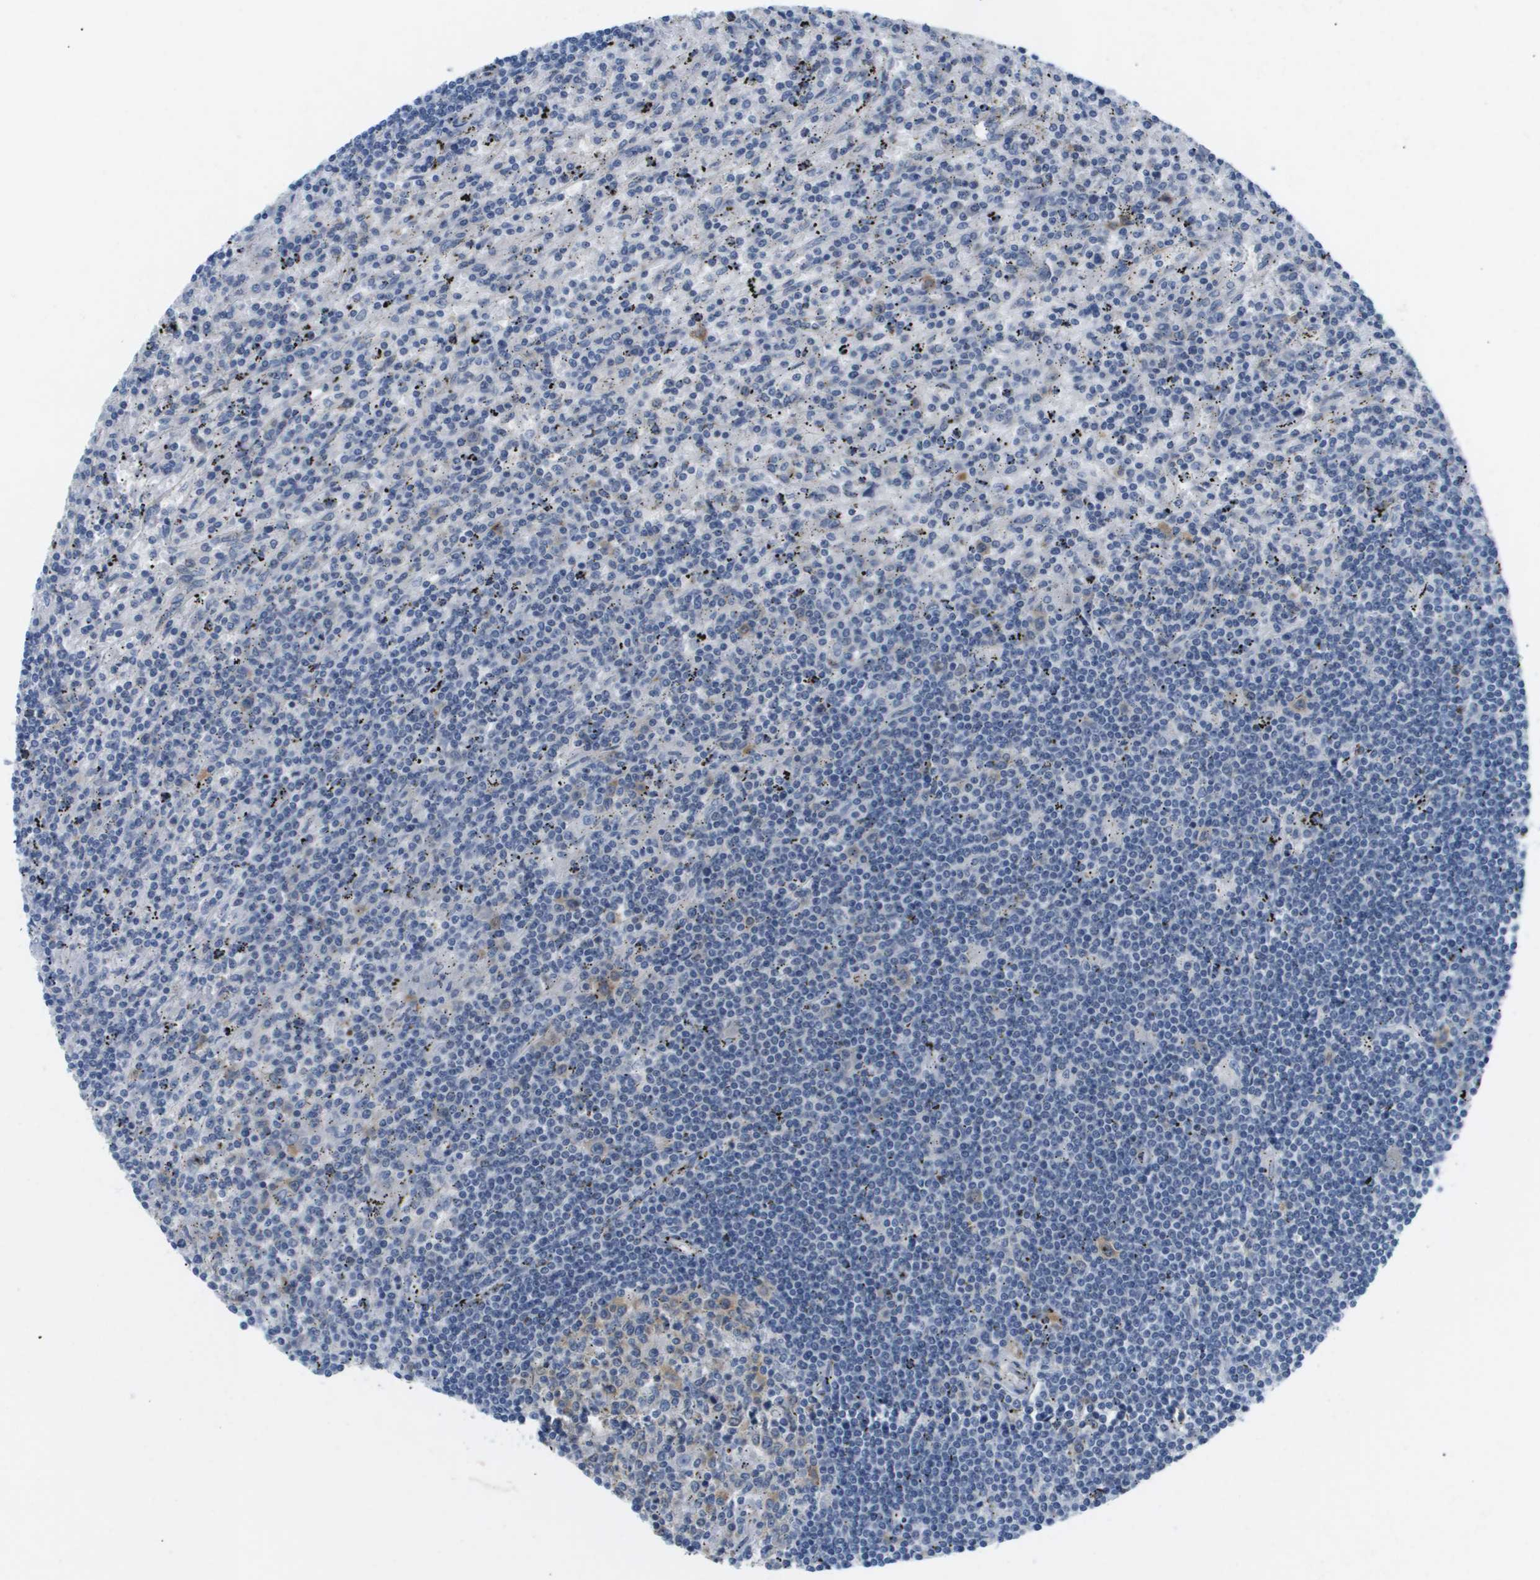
{"staining": {"intensity": "negative", "quantity": "none", "location": "none"}, "tissue": "lymphoma", "cell_type": "Tumor cells", "image_type": "cancer", "snomed": [{"axis": "morphology", "description": "Malignant lymphoma, non-Hodgkin's type, Low grade"}, {"axis": "topography", "description": "Spleen"}], "caption": "Image shows no significant protein positivity in tumor cells of low-grade malignant lymphoma, non-Hodgkin's type.", "gene": "OTUD5", "patient": {"sex": "male", "age": 76}}